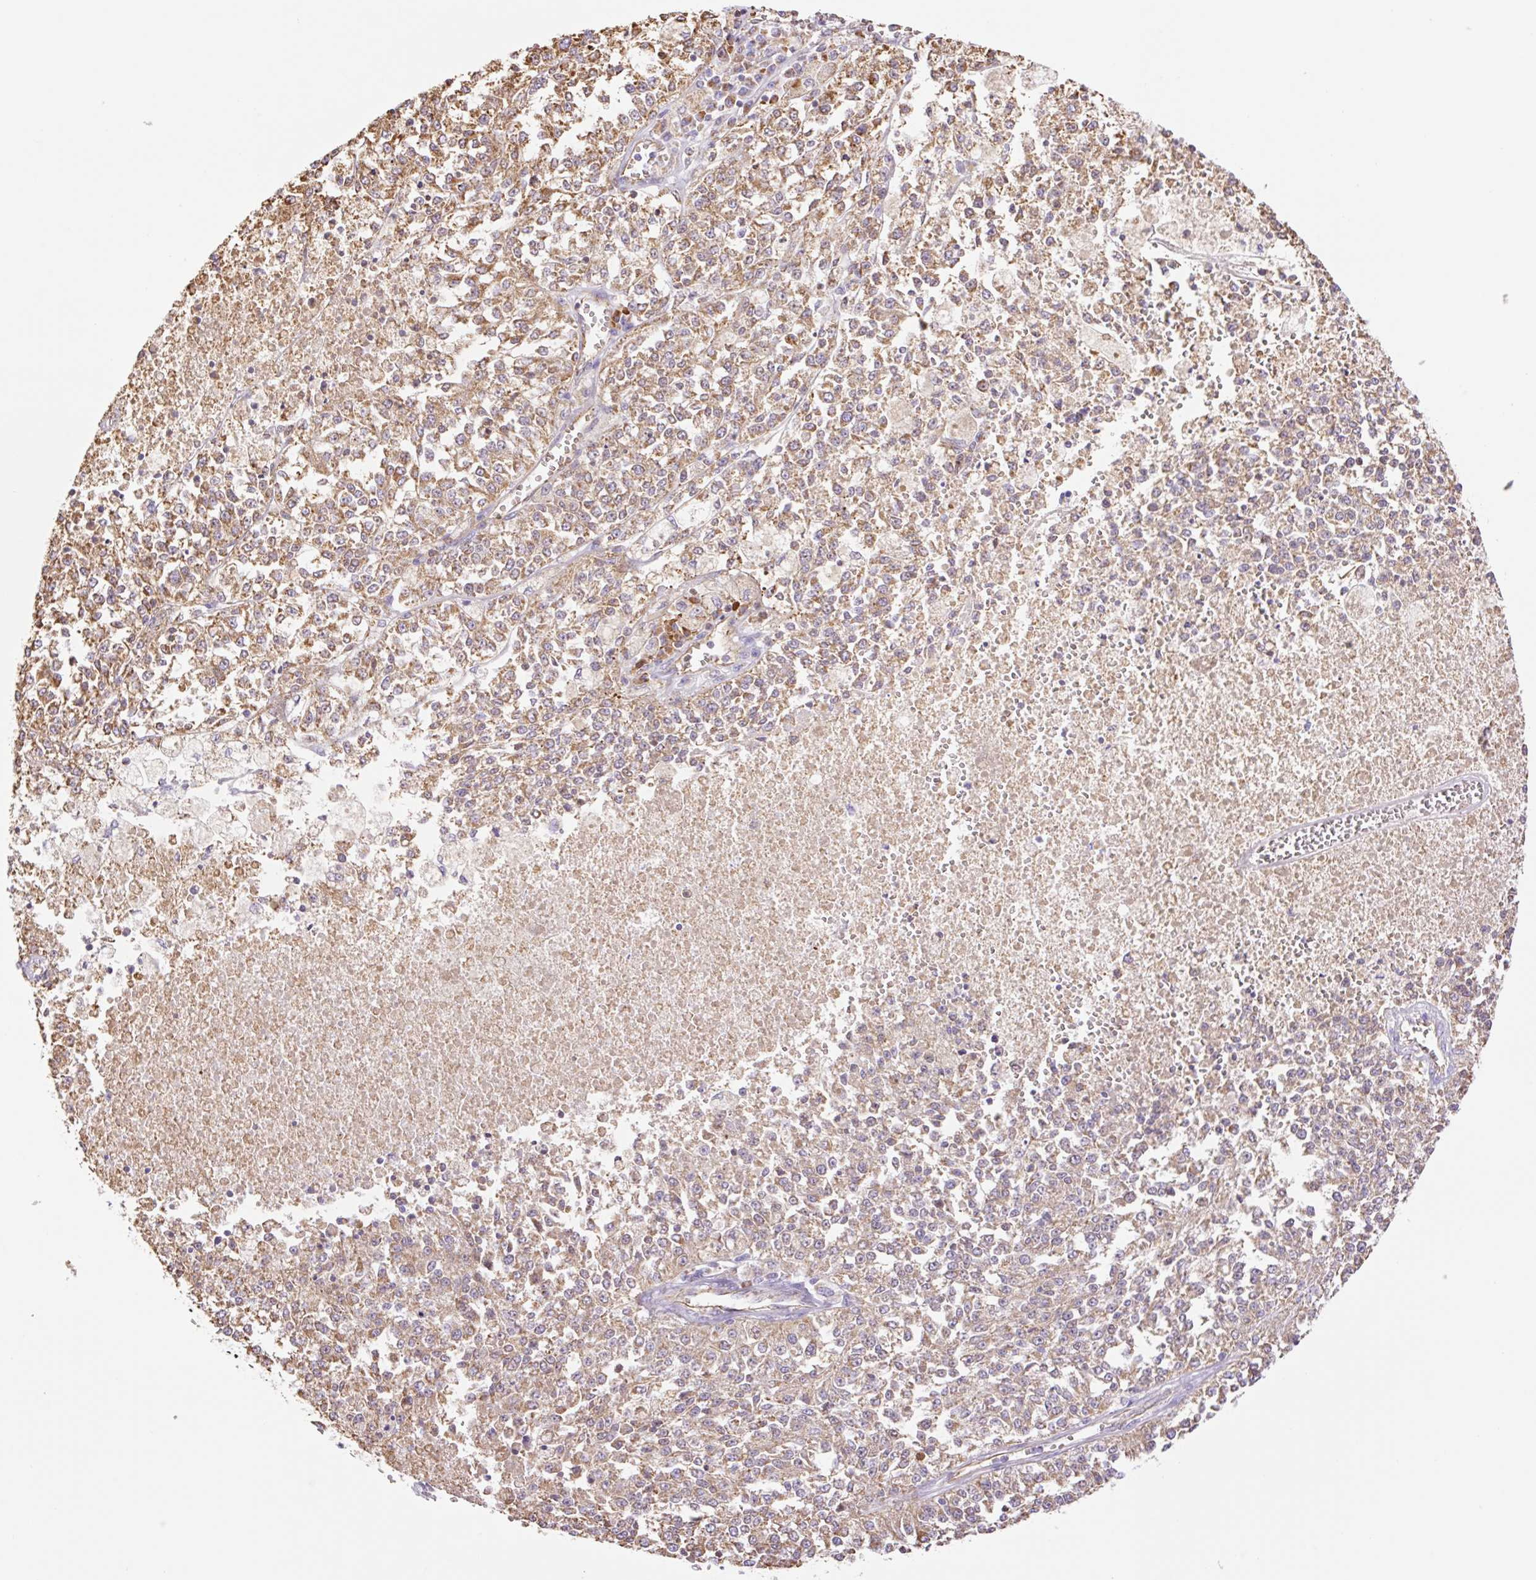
{"staining": {"intensity": "moderate", "quantity": ">75%", "location": "cytoplasmic/membranous"}, "tissue": "melanoma", "cell_type": "Tumor cells", "image_type": "cancer", "snomed": [{"axis": "morphology", "description": "Malignant melanoma, NOS"}, {"axis": "topography", "description": "Skin"}], "caption": "Immunohistochemical staining of human malignant melanoma shows medium levels of moderate cytoplasmic/membranous positivity in about >75% of tumor cells.", "gene": "ESAM", "patient": {"sex": "female", "age": 64}}